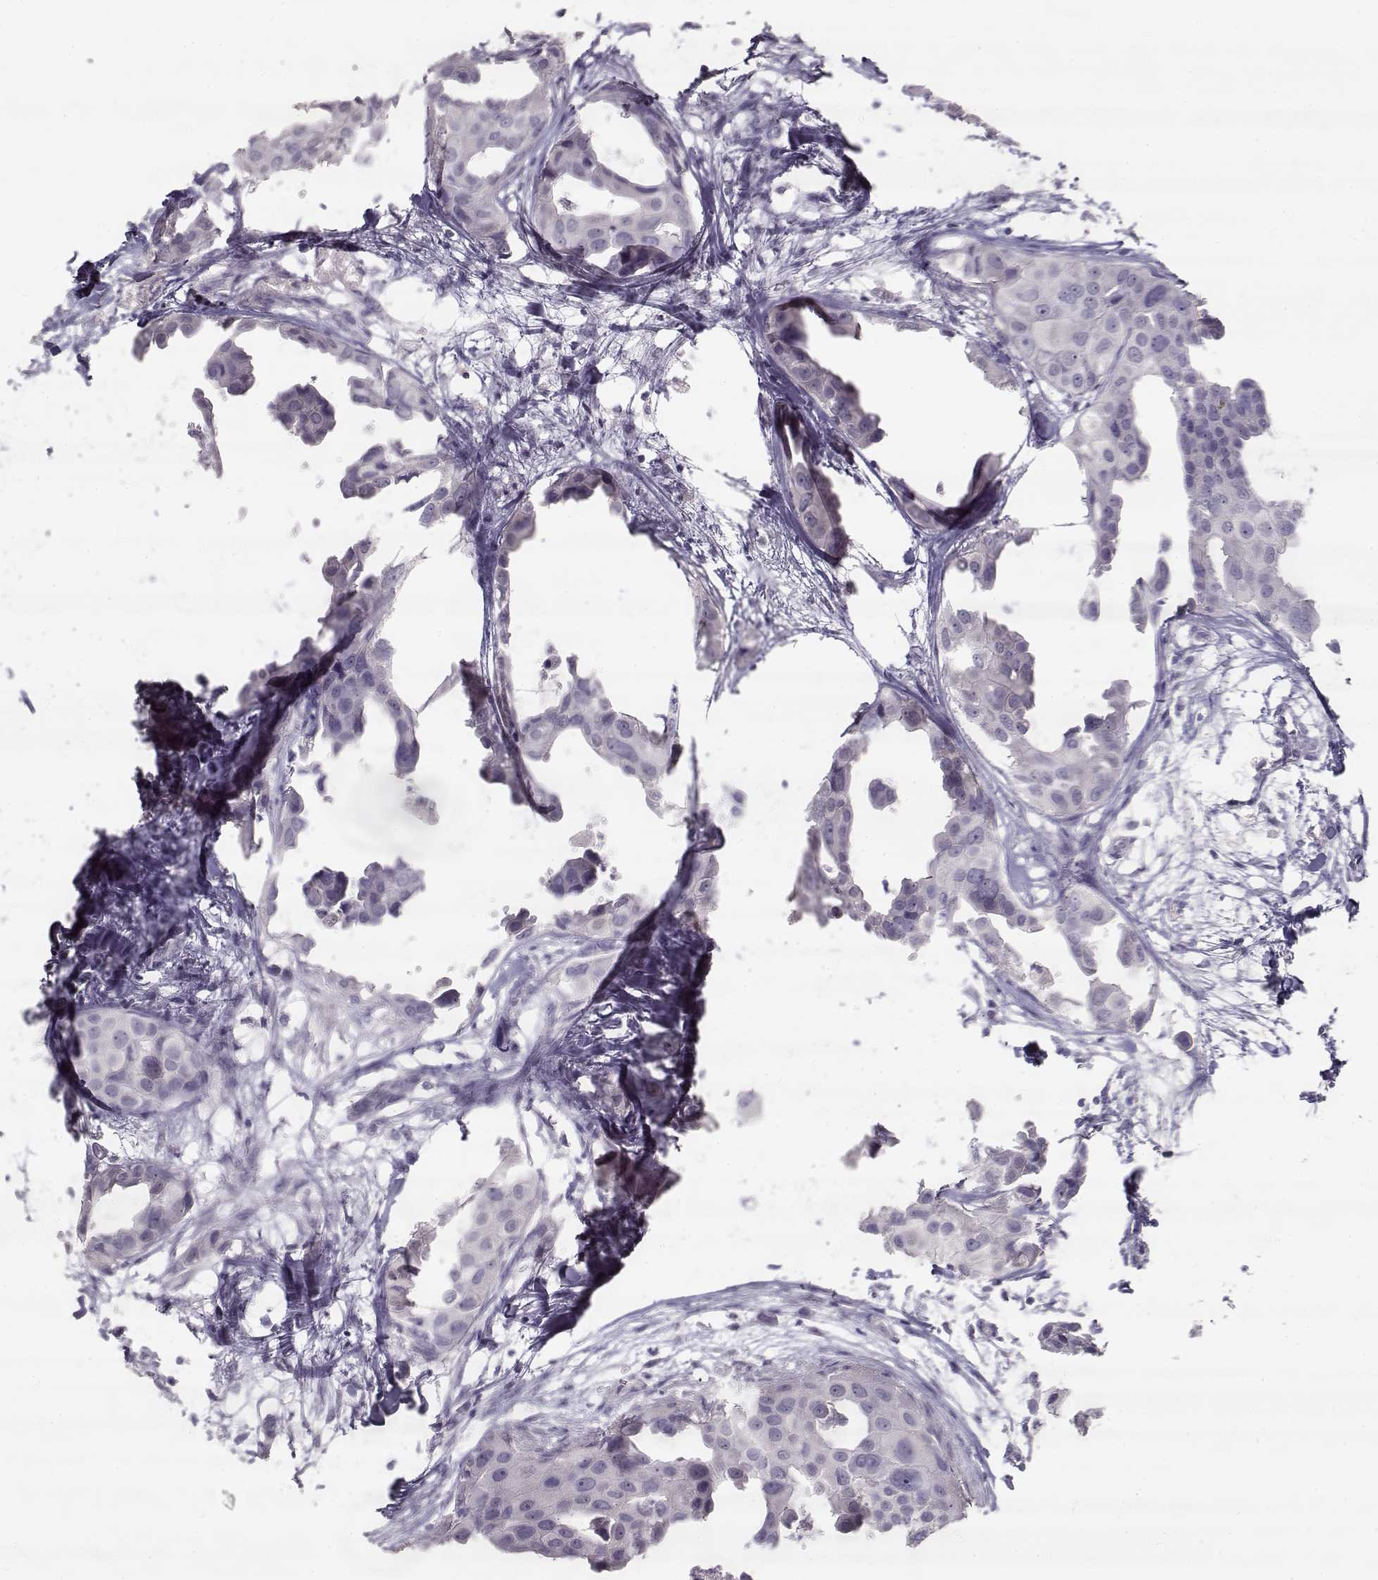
{"staining": {"intensity": "negative", "quantity": "none", "location": "none"}, "tissue": "breast cancer", "cell_type": "Tumor cells", "image_type": "cancer", "snomed": [{"axis": "morphology", "description": "Duct carcinoma"}, {"axis": "topography", "description": "Breast"}], "caption": "This image is of infiltrating ductal carcinoma (breast) stained with immunohistochemistry (IHC) to label a protein in brown with the nuclei are counter-stained blue. There is no positivity in tumor cells.", "gene": "TPH2", "patient": {"sex": "female", "age": 38}}